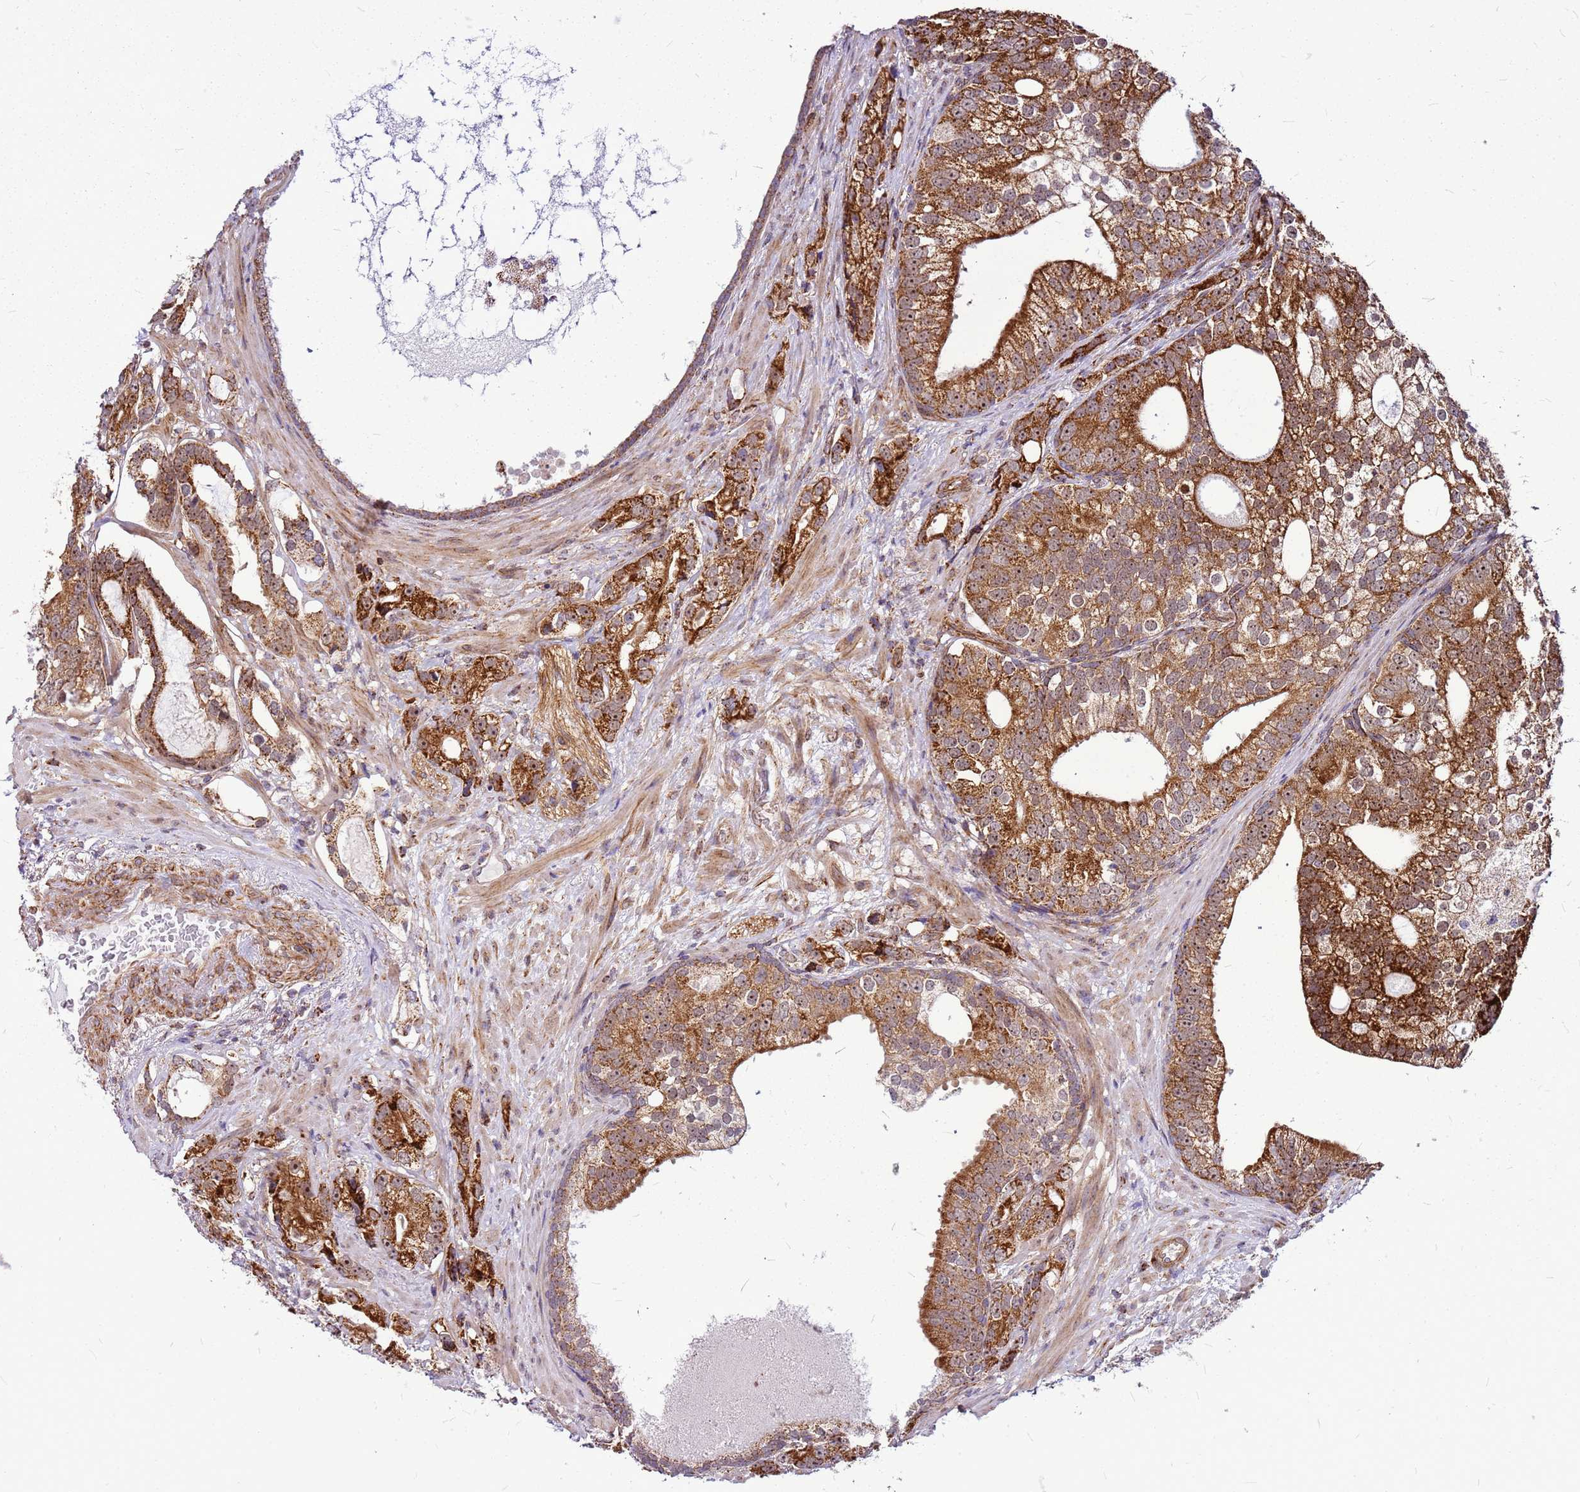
{"staining": {"intensity": "strong", "quantity": ">75%", "location": "cytoplasmic/membranous"}, "tissue": "prostate cancer", "cell_type": "Tumor cells", "image_type": "cancer", "snomed": [{"axis": "morphology", "description": "Adenocarcinoma, High grade"}, {"axis": "topography", "description": "Prostate"}], "caption": "Prostate adenocarcinoma (high-grade) stained with a brown dye exhibits strong cytoplasmic/membranous positive staining in about >75% of tumor cells.", "gene": "OR51T1", "patient": {"sex": "male", "age": 75}}